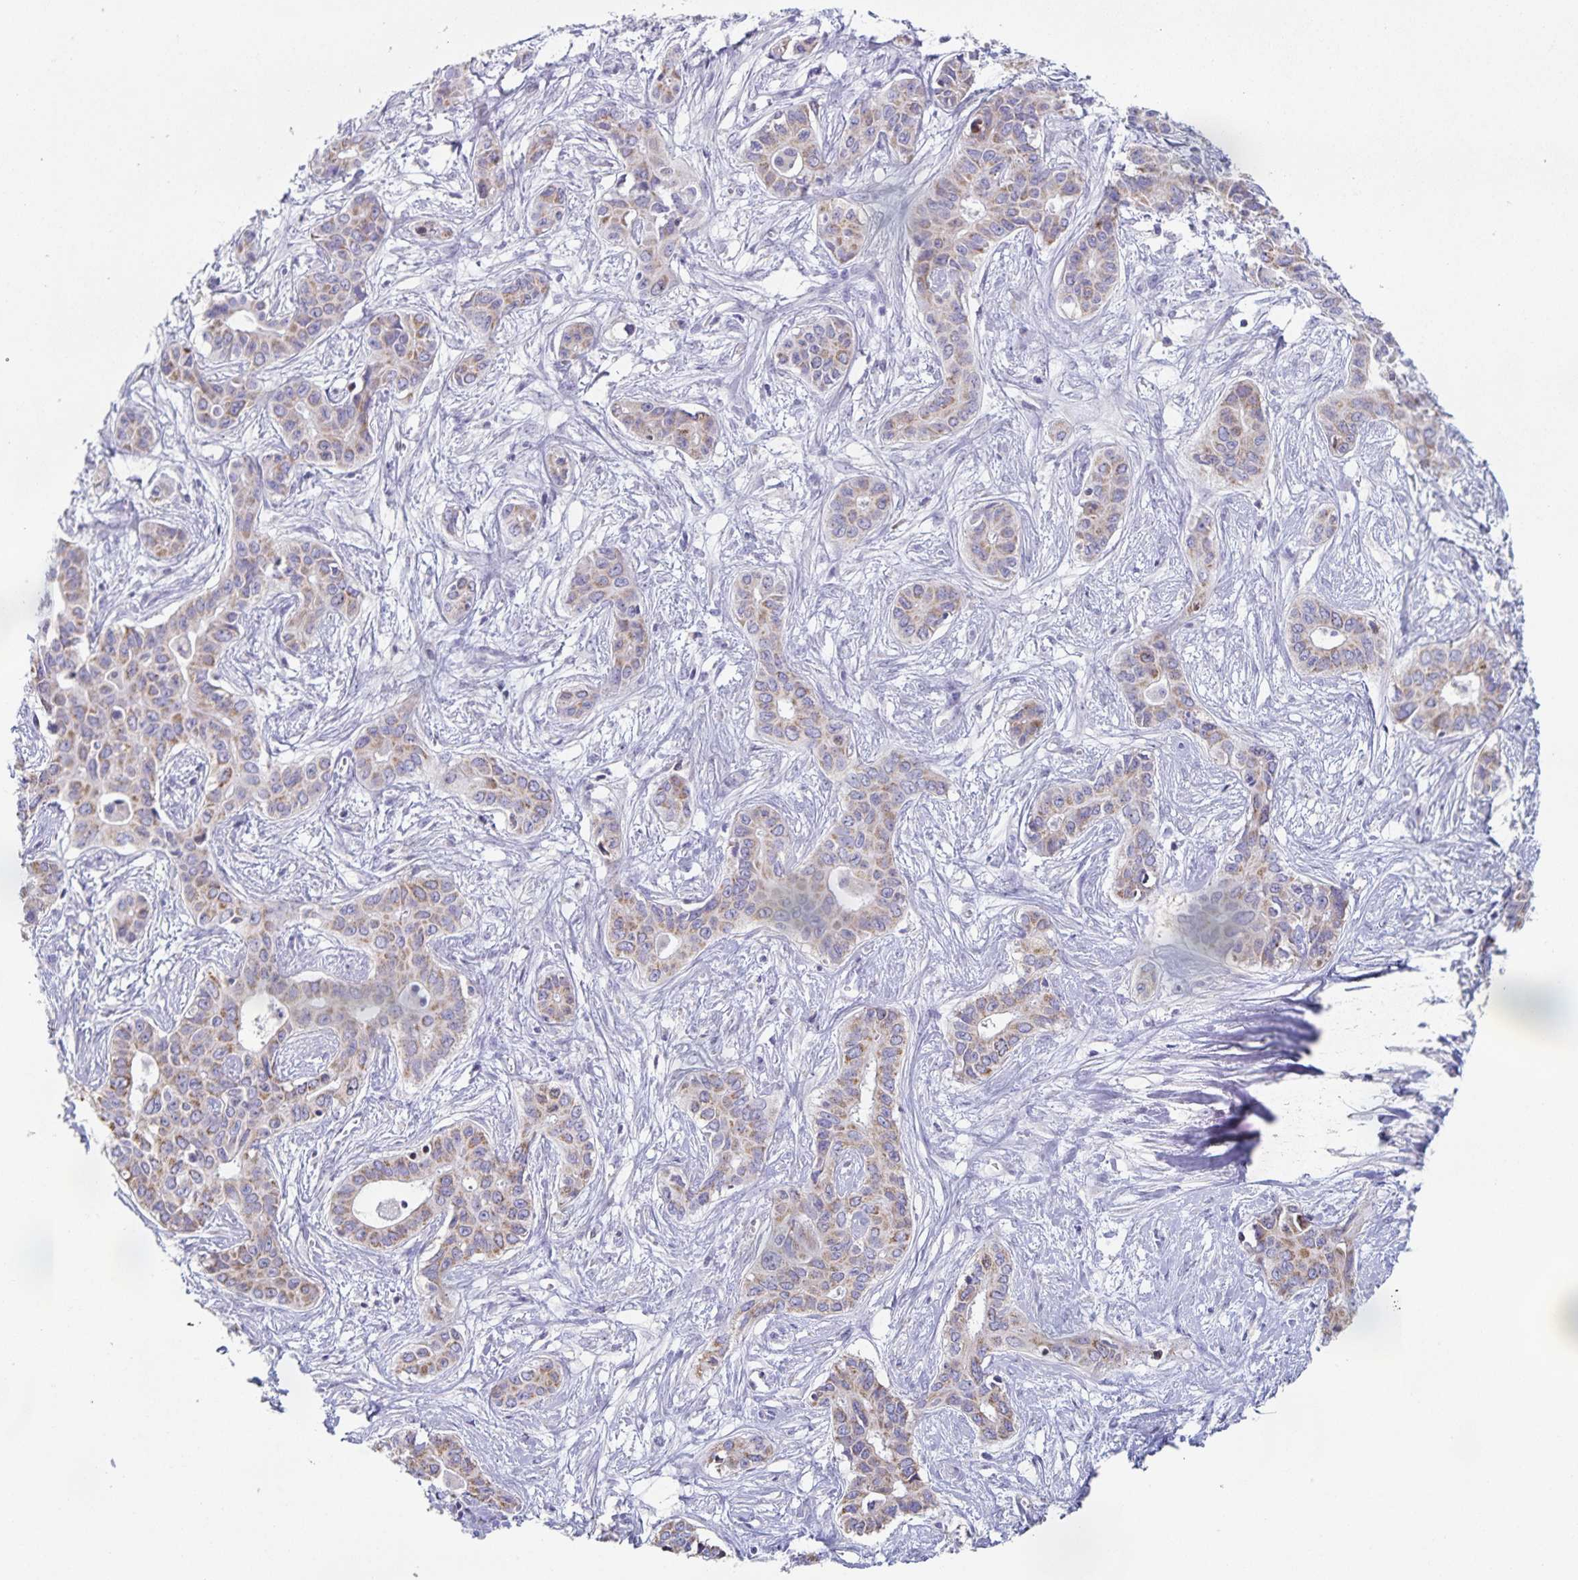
{"staining": {"intensity": "weak", "quantity": "25%-75%", "location": "cytoplasmic/membranous"}, "tissue": "liver cancer", "cell_type": "Tumor cells", "image_type": "cancer", "snomed": [{"axis": "morphology", "description": "Cholangiocarcinoma"}, {"axis": "topography", "description": "Liver"}], "caption": "Protein staining by immunohistochemistry (IHC) exhibits weak cytoplasmic/membranous staining in about 25%-75% of tumor cells in liver cancer (cholangiocarcinoma).", "gene": "CENPH", "patient": {"sex": "female", "age": 65}}